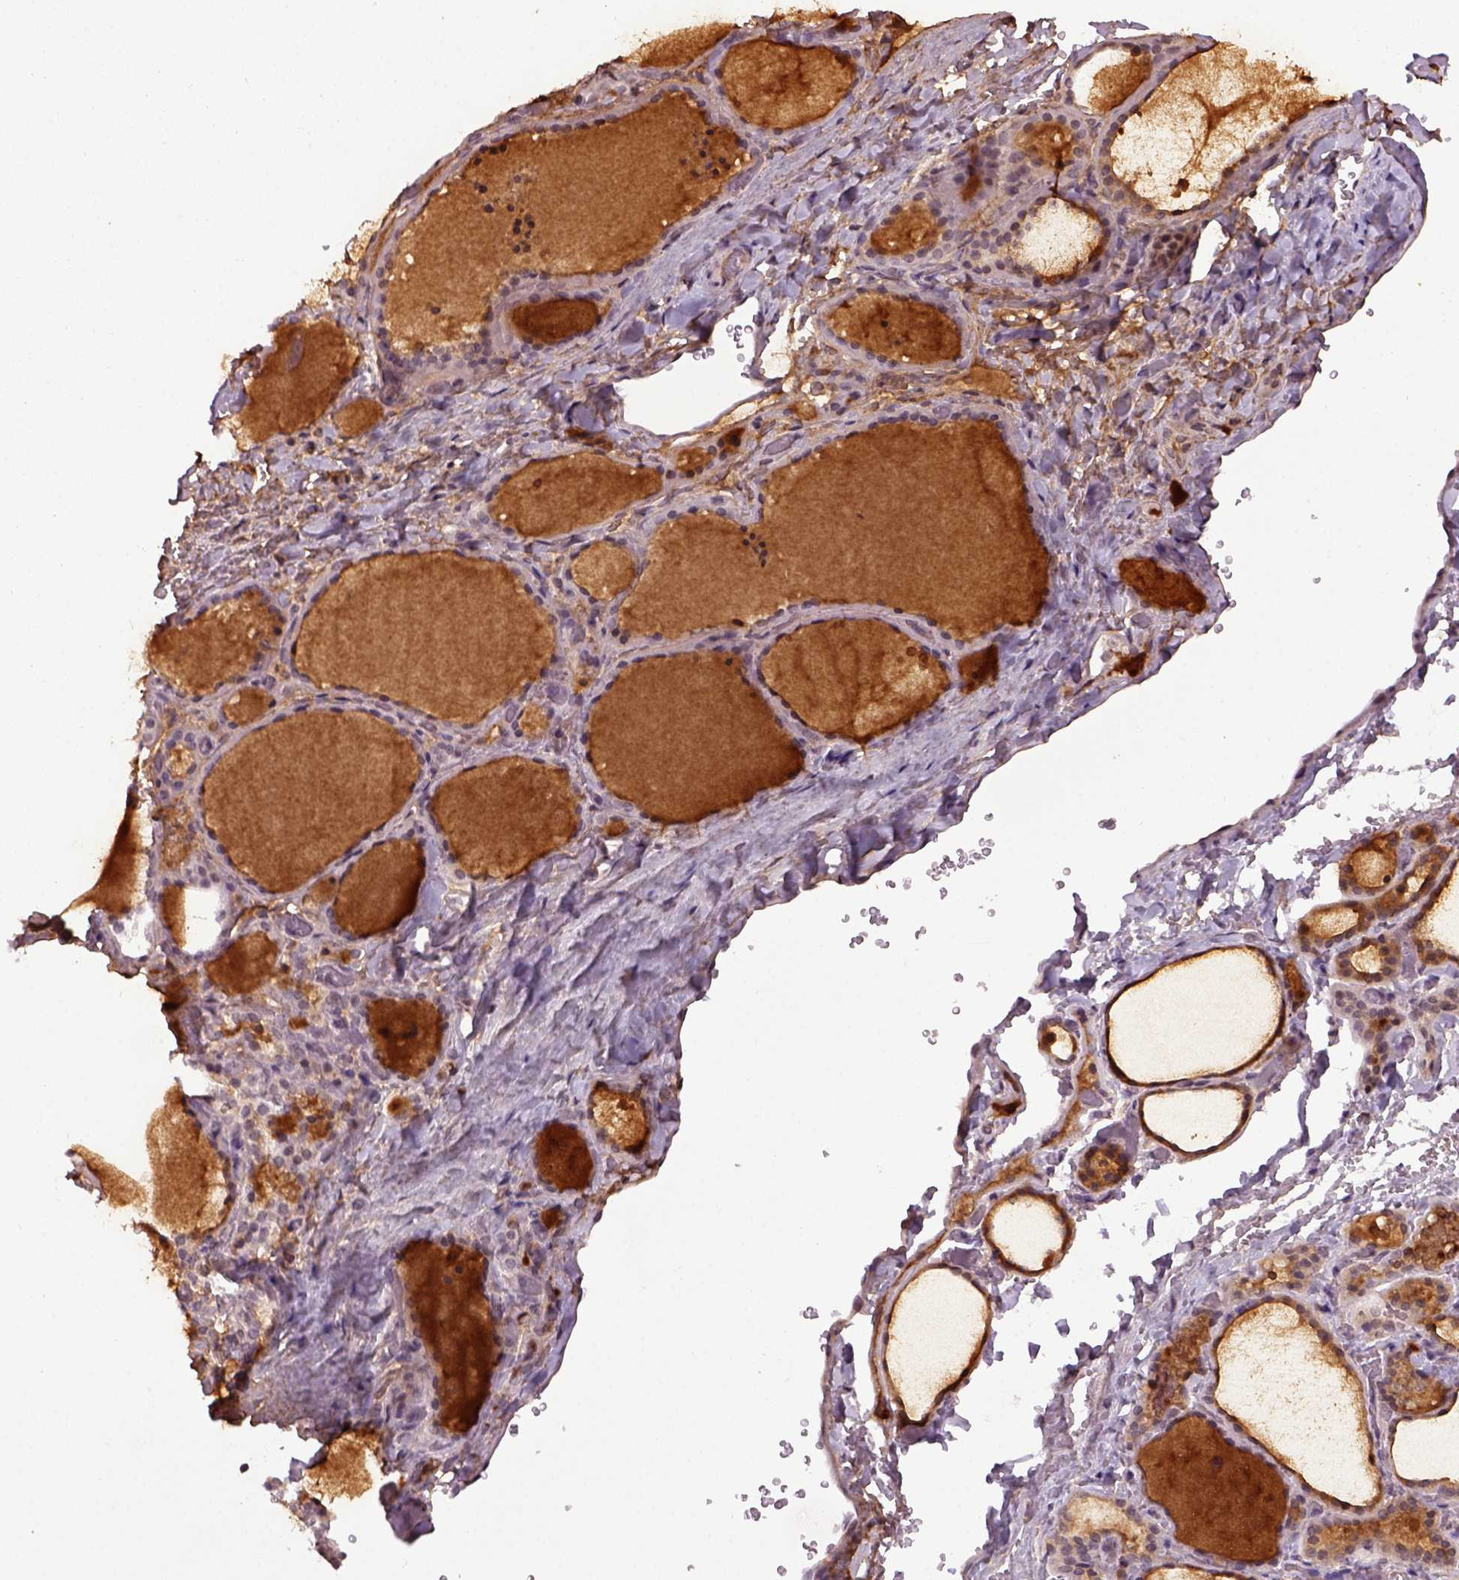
{"staining": {"intensity": "strong", "quantity": ">75%", "location": "cytoplasmic/membranous"}, "tissue": "thyroid gland", "cell_type": "Glandular cells", "image_type": "normal", "snomed": [{"axis": "morphology", "description": "Normal tissue, NOS"}, {"axis": "topography", "description": "Thyroid gland"}], "caption": "Immunohistochemistry (IHC) histopathology image of benign thyroid gland stained for a protein (brown), which exhibits high levels of strong cytoplasmic/membranous staining in about >75% of glandular cells.", "gene": "RAB43", "patient": {"sex": "female", "age": 36}}